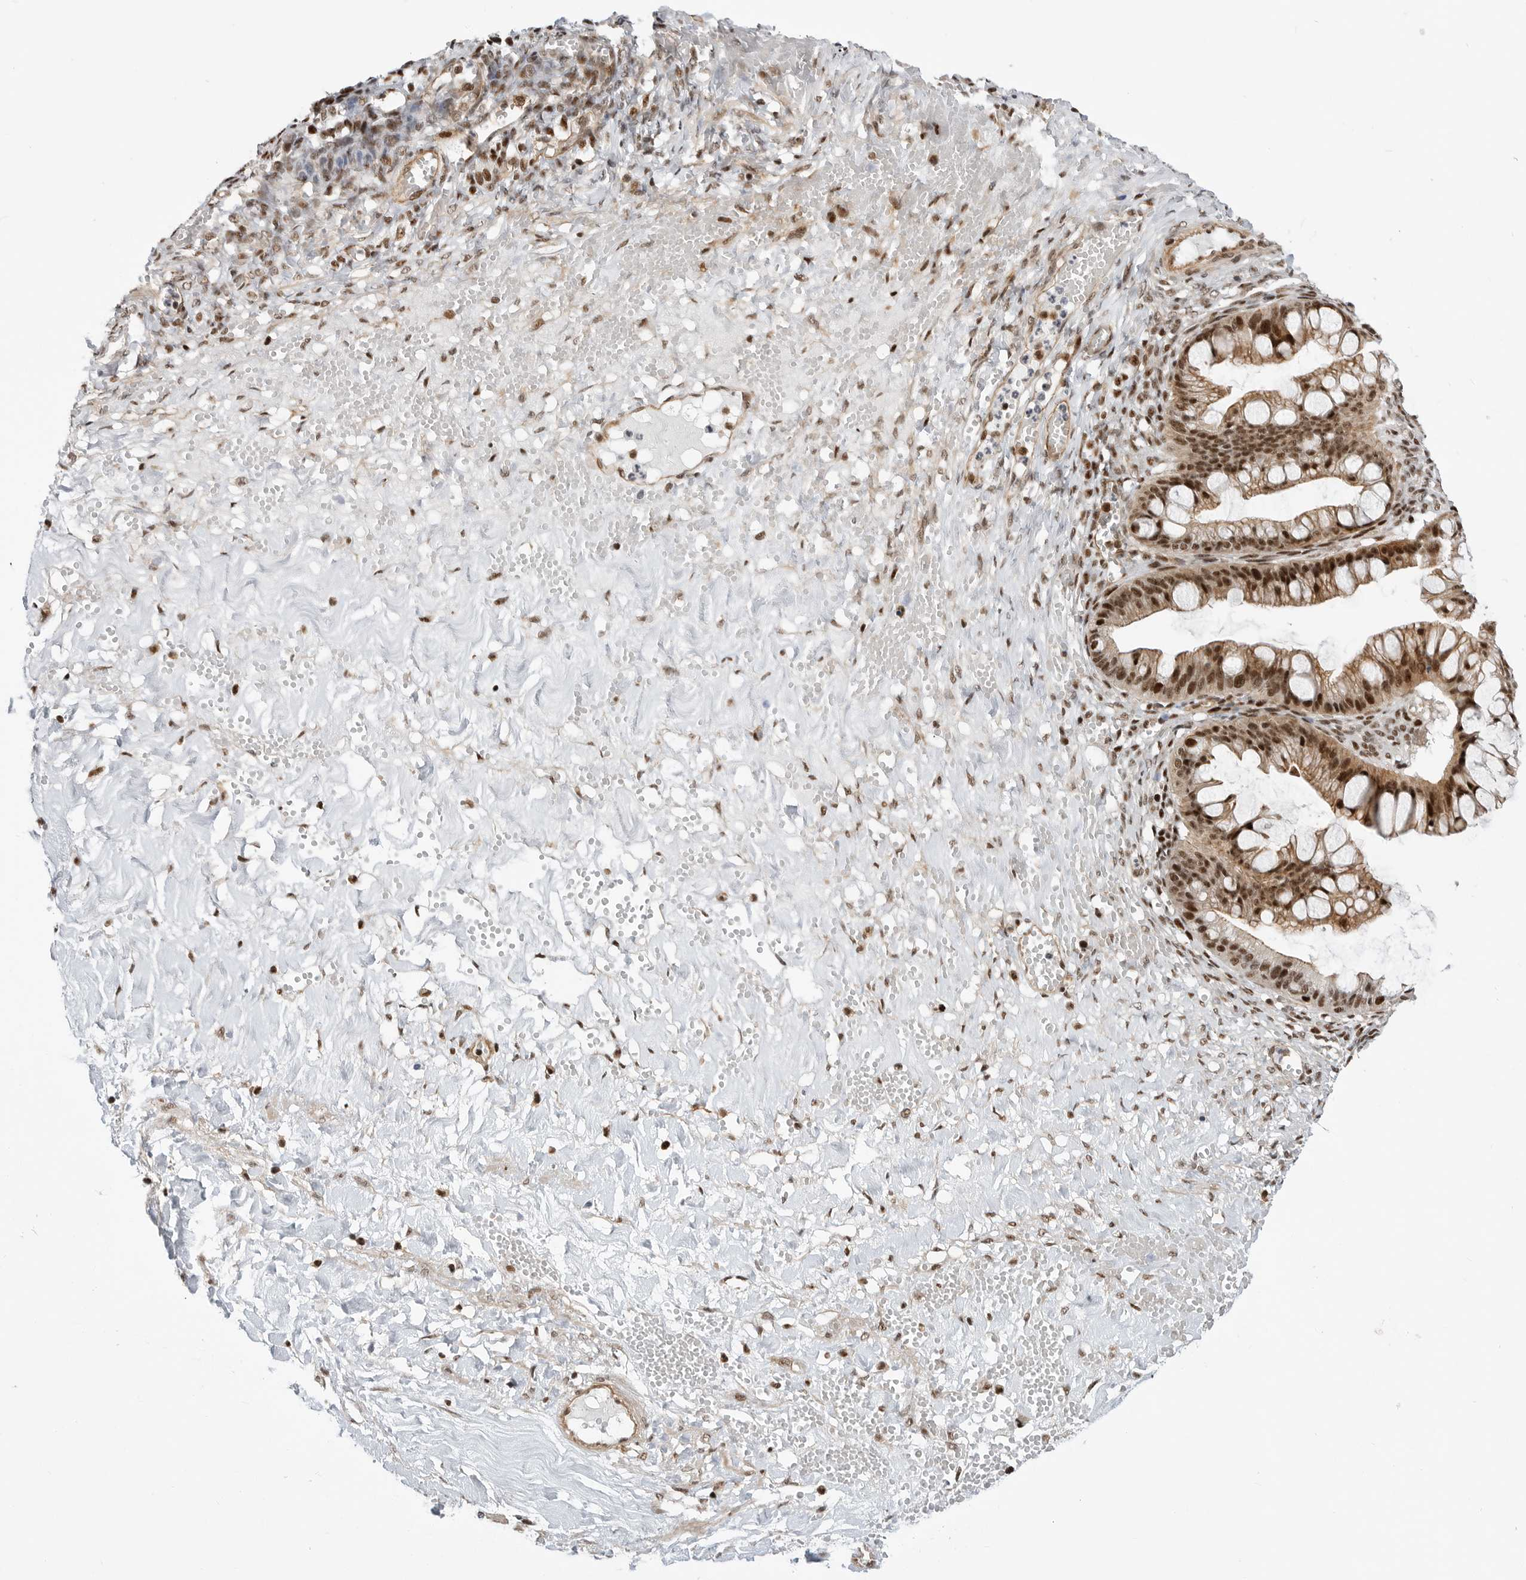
{"staining": {"intensity": "strong", "quantity": ">75%", "location": "cytoplasmic/membranous,nuclear"}, "tissue": "ovarian cancer", "cell_type": "Tumor cells", "image_type": "cancer", "snomed": [{"axis": "morphology", "description": "Cystadenocarcinoma, mucinous, NOS"}, {"axis": "topography", "description": "Ovary"}], "caption": "Human mucinous cystadenocarcinoma (ovarian) stained for a protein (brown) exhibits strong cytoplasmic/membranous and nuclear positive expression in approximately >75% of tumor cells.", "gene": "GPATCH2", "patient": {"sex": "female", "age": 73}}